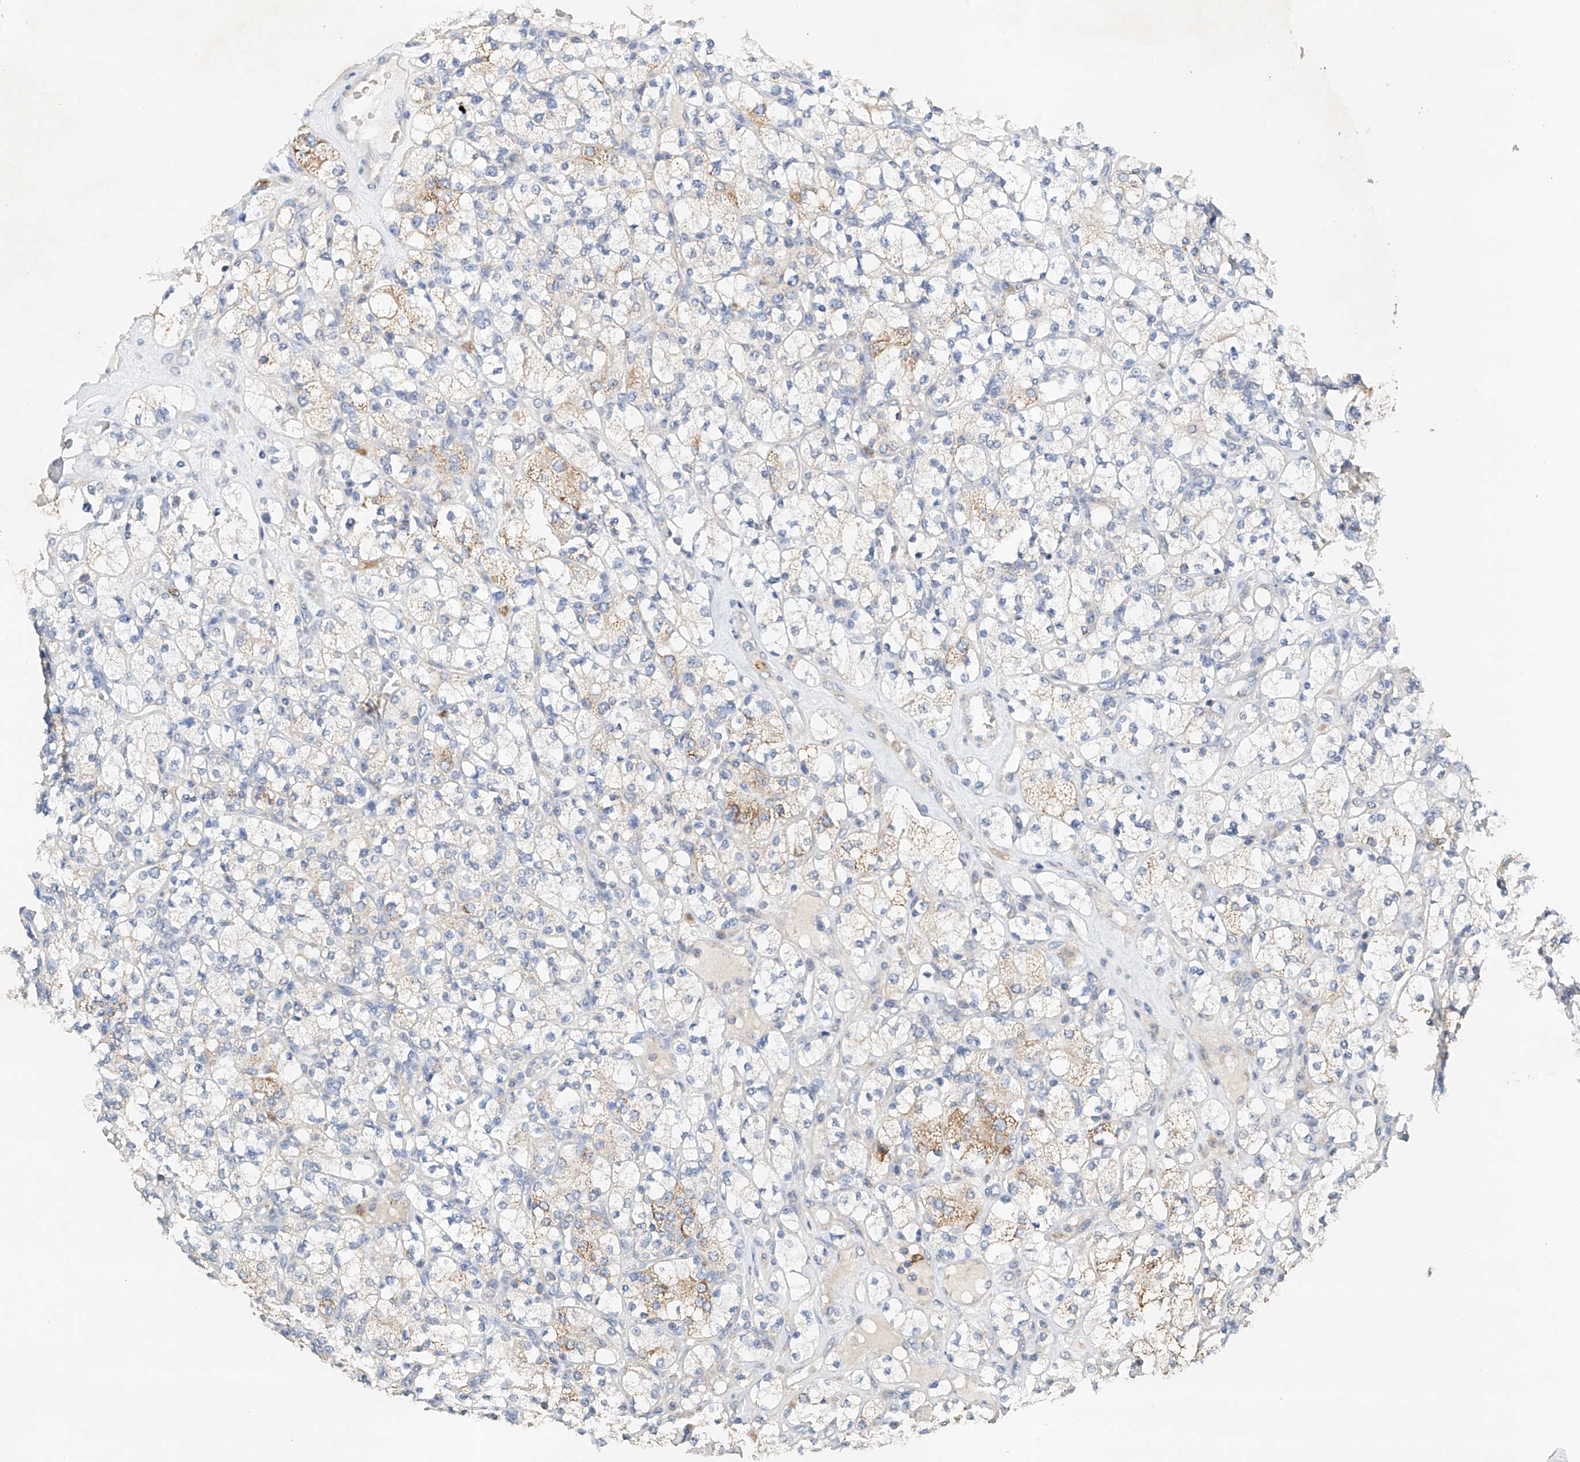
{"staining": {"intensity": "moderate", "quantity": "<25%", "location": "cytoplasmic/membranous"}, "tissue": "renal cancer", "cell_type": "Tumor cells", "image_type": "cancer", "snomed": [{"axis": "morphology", "description": "Adenocarcinoma, NOS"}, {"axis": "topography", "description": "Kidney"}], "caption": "Tumor cells demonstrate low levels of moderate cytoplasmic/membranous staining in approximately <25% of cells in renal cancer (adenocarcinoma).", "gene": "GPC4", "patient": {"sex": "male", "age": 77}}